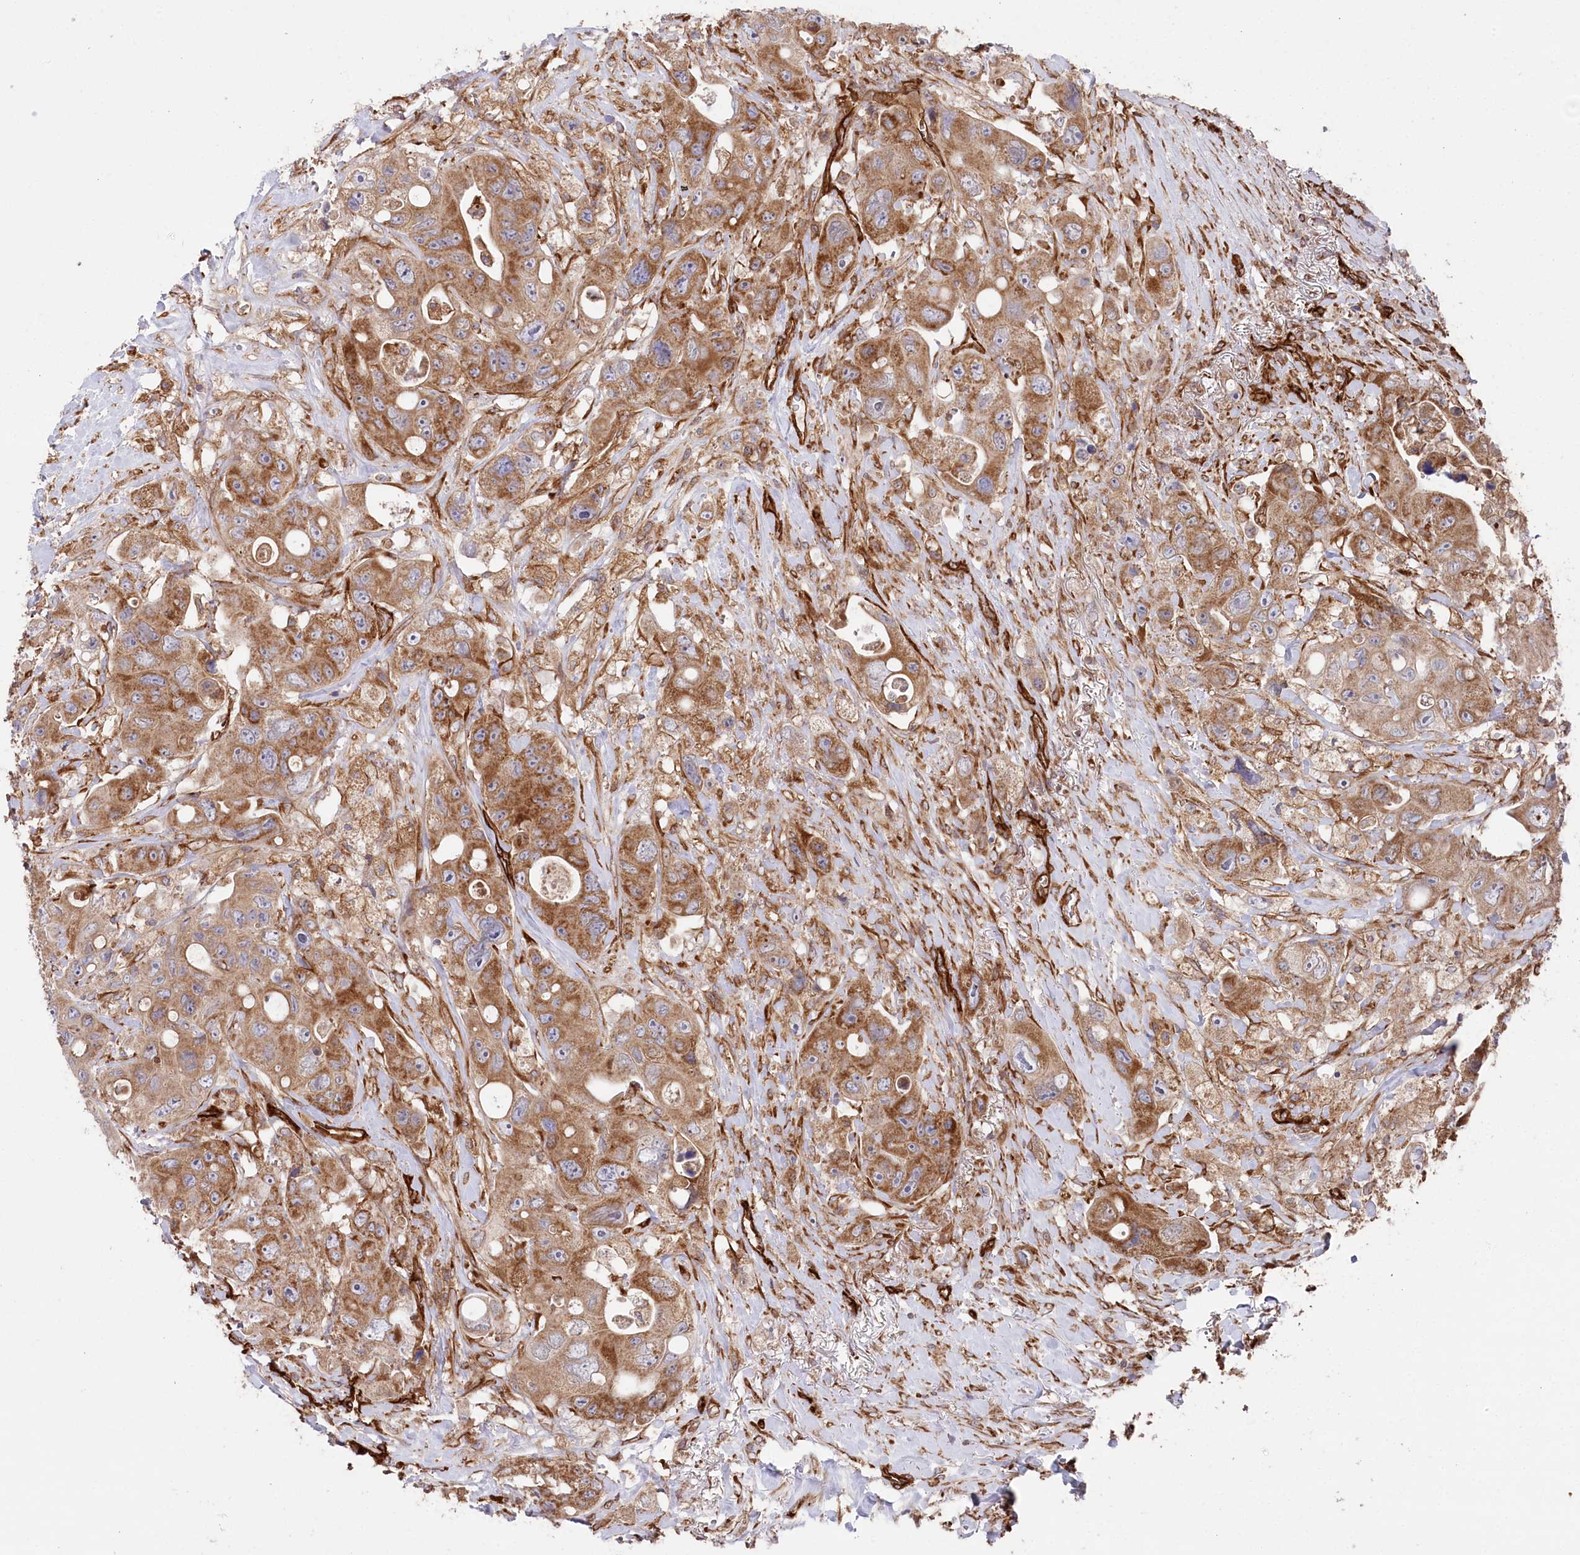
{"staining": {"intensity": "moderate", "quantity": ">75%", "location": "cytoplasmic/membranous"}, "tissue": "colorectal cancer", "cell_type": "Tumor cells", "image_type": "cancer", "snomed": [{"axis": "morphology", "description": "Adenocarcinoma, NOS"}, {"axis": "topography", "description": "Colon"}], "caption": "Adenocarcinoma (colorectal) was stained to show a protein in brown. There is medium levels of moderate cytoplasmic/membranous positivity in approximately >75% of tumor cells. The staining was performed using DAB (3,3'-diaminobenzidine) to visualize the protein expression in brown, while the nuclei were stained in blue with hematoxylin (Magnification: 20x).", "gene": "MTPAP", "patient": {"sex": "female", "age": 46}}